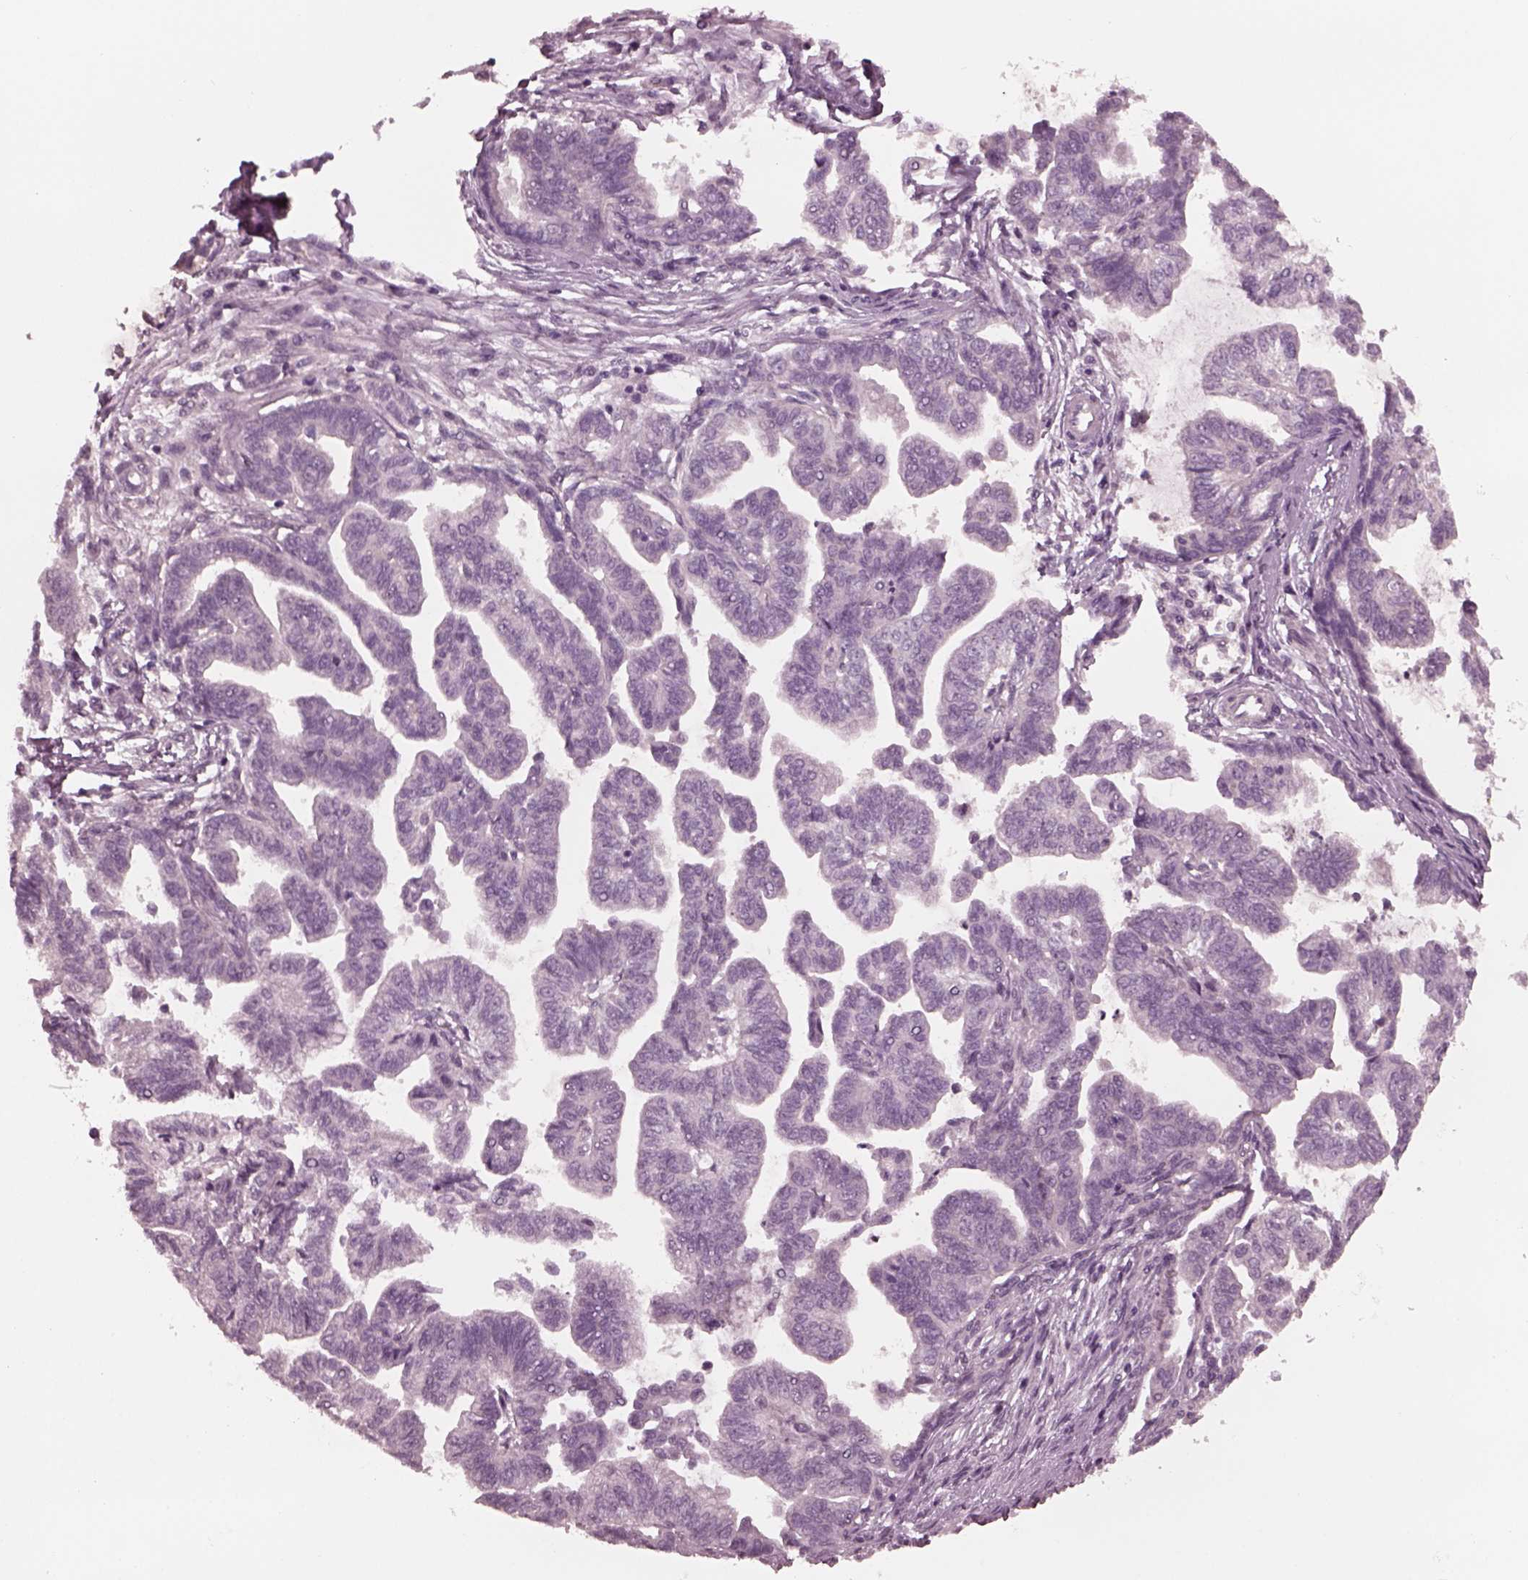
{"staining": {"intensity": "negative", "quantity": "none", "location": "none"}, "tissue": "stomach cancer", "cell_type": "Tumor cells", "image_type": "cancer", "snomed": [{"axis": "morphology", "description": "Adenocarcinoma, NOS"}, {"axis": "topography", "description": "Stomach"}], "caption": "IHC of stomach cancer (adenocarcinoma) exhibits no expression in tumor cells.", "gene": "YY2", "patient": {"sex": "male", "age": 83}}